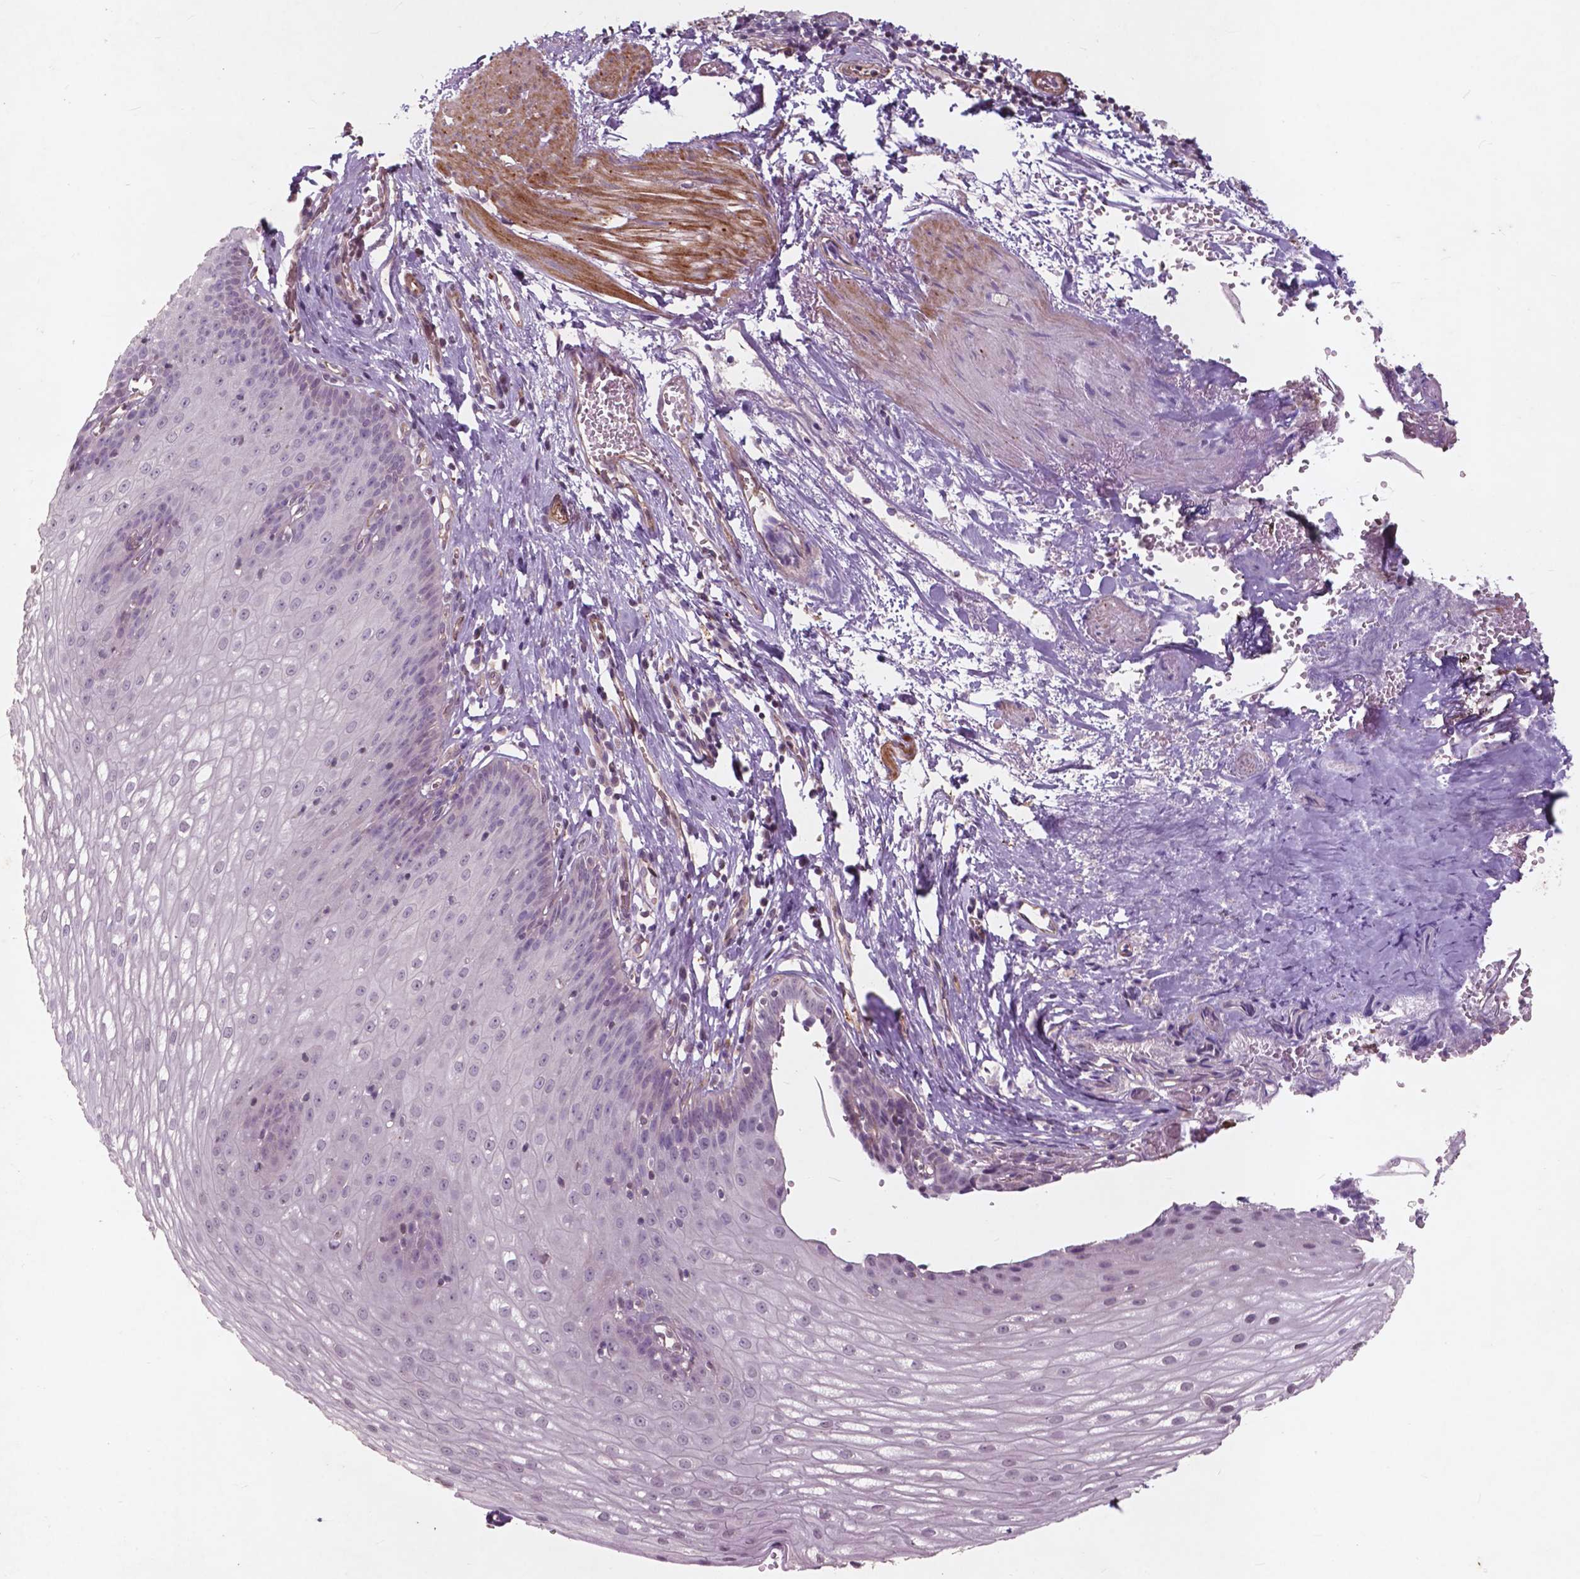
{"staining": {"intensity": "negative", "quantity": "none", "location": "none"}, "tissue": "esophagus", "cell_type": "Squamous epithelial cells", "image_type": "normal", "snomed": [{"axis": "morphology", "description": "Normal tissue, NOS"}, {"axis": "topography", "description": "Esophagus"}], "caption": "This image is of unremarkable esophagus stained with immunohistochemistry (IHC) to label a protein in brown with the nuclei are counter-stained blue. There is no expression in squamous epithelial cells.", "gene": "RFPL4B", "patient": {"sex": "male", "age": 72}}